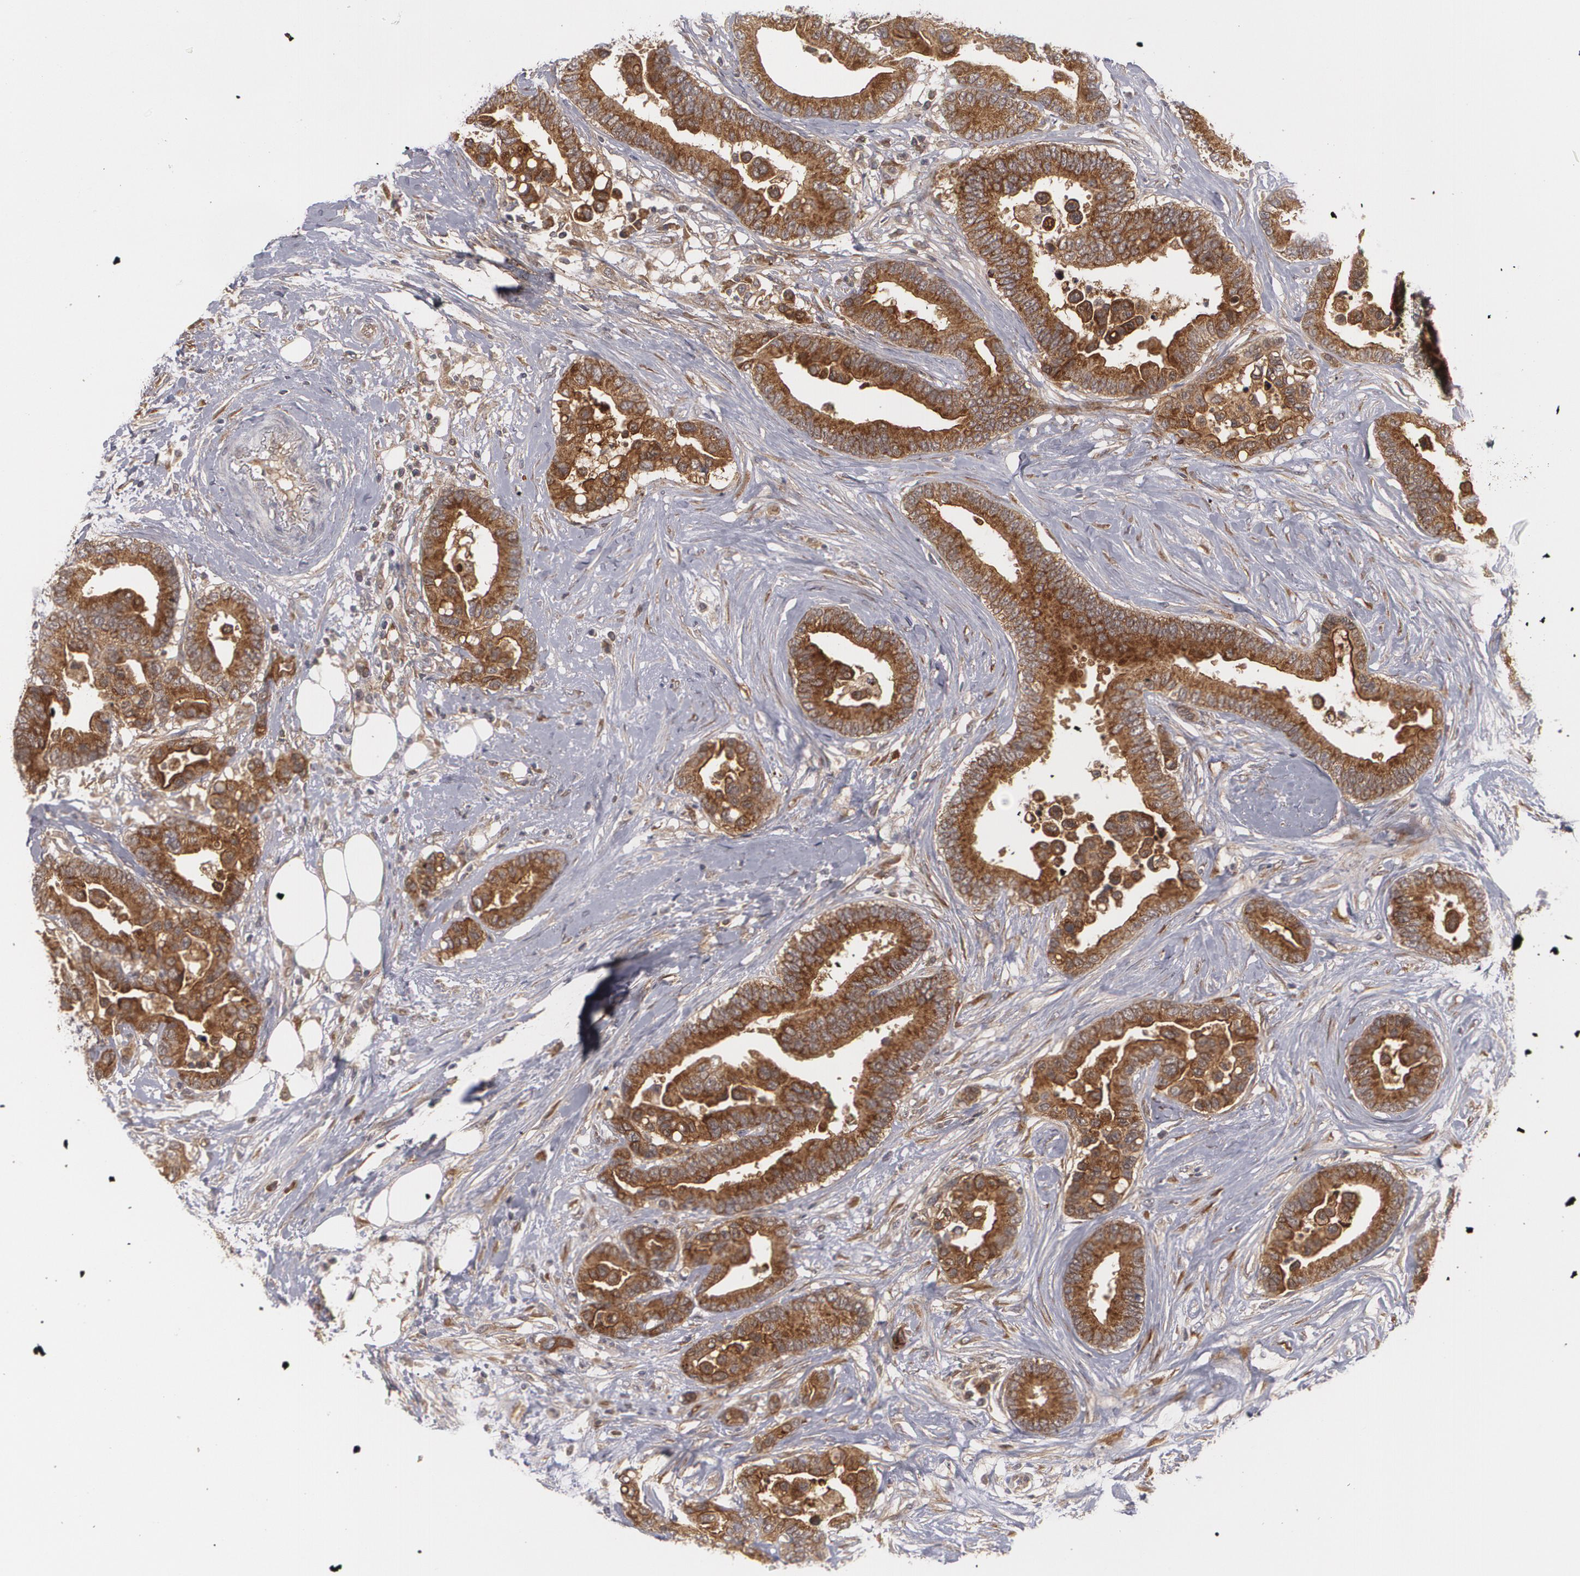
{"staining": {"intensity": "moderate", "quantity": ">75%", "location": "cytoplasmic/membranous"}, "tissue": "colorectal cancer", "cell_type": "Tumor cells", "image_type": "cancer", "snomed": [{"axis": "morphology", "description": "Adenocarcinoma, NOS"}, {"axis": "topography", "description": "Colon"}], "caption": "Moderate cytoplasmic/membranous protein staining is seen in approximately >75% of tumor cells in colorectal cancer (adenocarcinoma). Immunohistochemistry stains the protein in brown and the nuclei are stained blue.", "gene": "BMP6", "patient": {"sex": "male", "age": 82}}